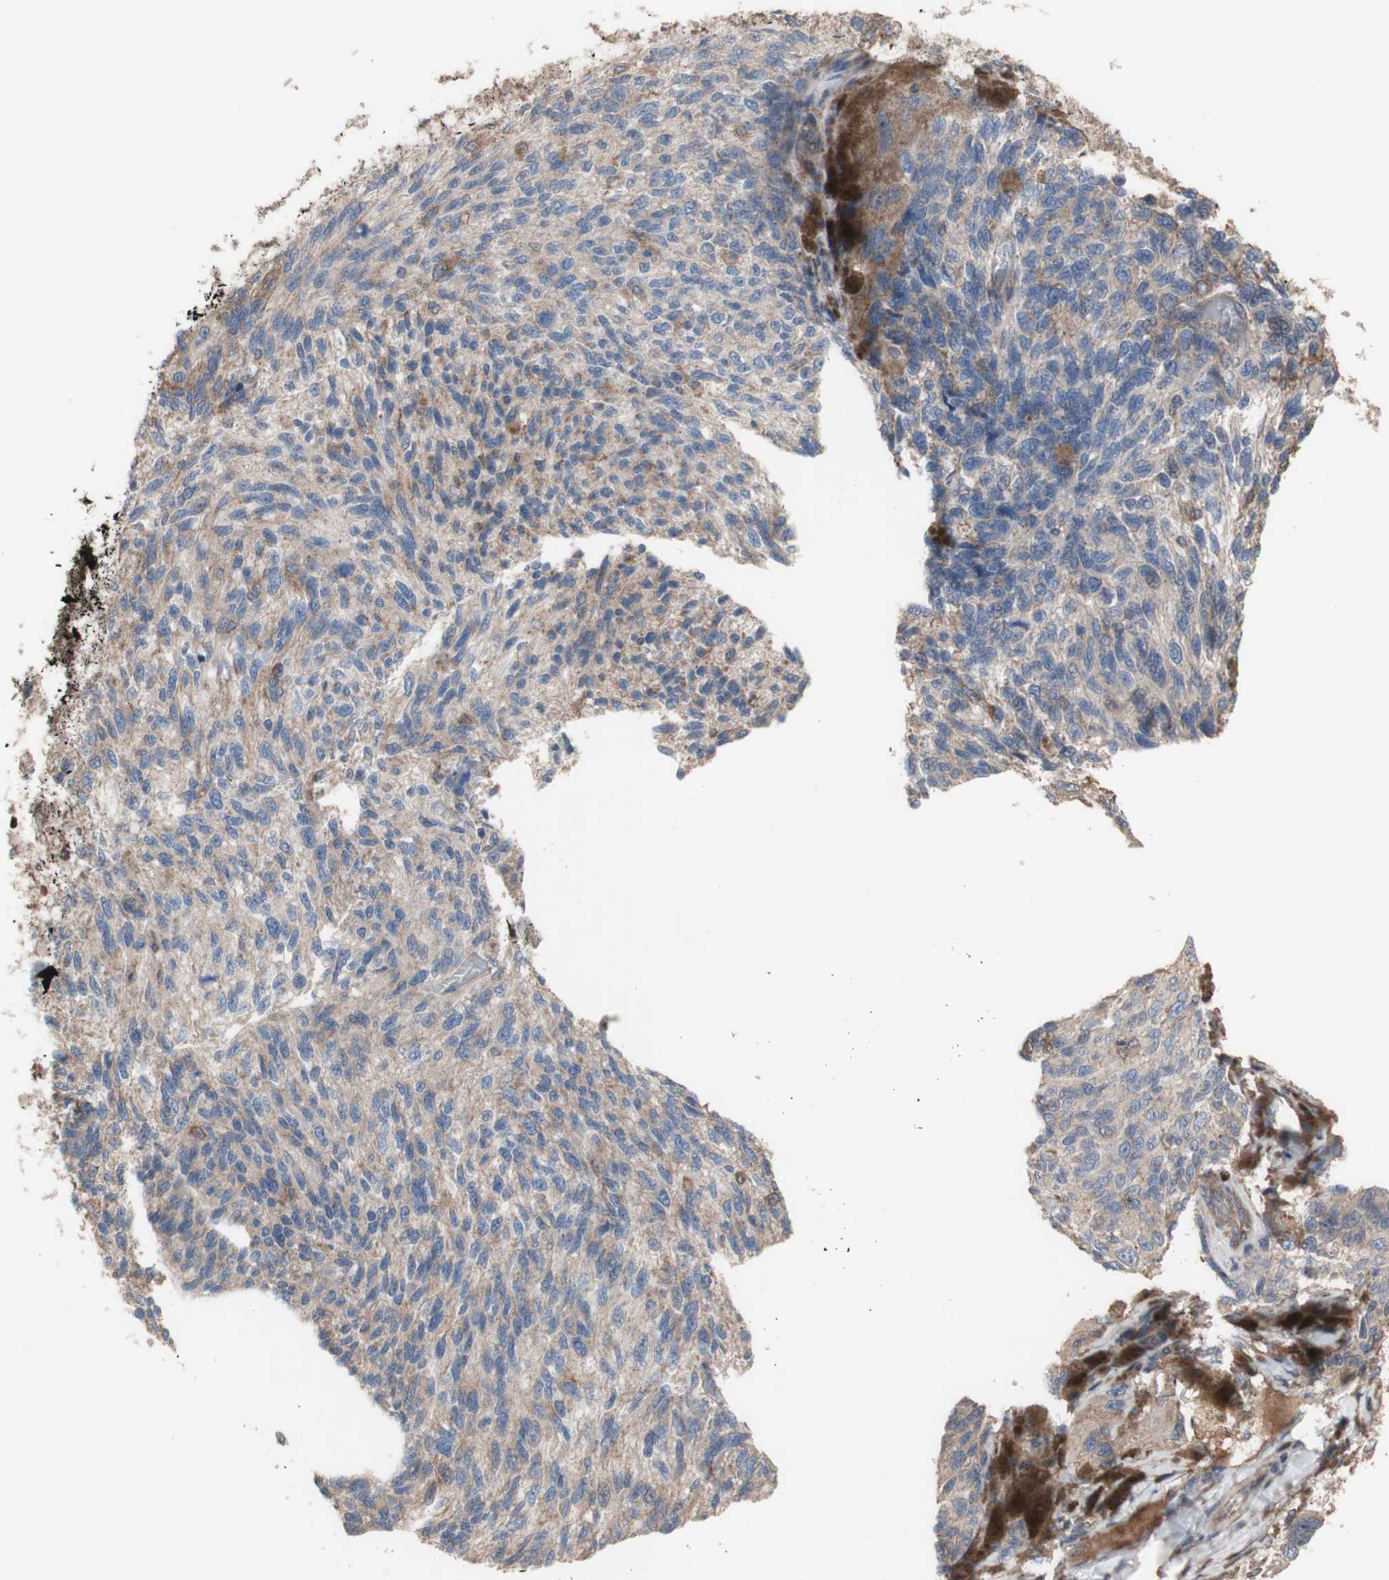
{"staining": {"intensity": "weak", "quantity": ">75%", "location": "cytoplasmic/membranous"}, "tissue": "melanoma", "cell_type": "Tumor cells", "image_type": "cancer", "snomed": [{"axis": "morphology", "description": "Malignant melanoma, NOS"}, {"axis": "topography", "description": "Skin"}], "caption": "Malignant melanoma stained for a protein demonstrates weak cytoplasmic/membranous positivity in tumor cells.", "gene": "COPB1", "patient": {"sex": "female", "age": 73}}